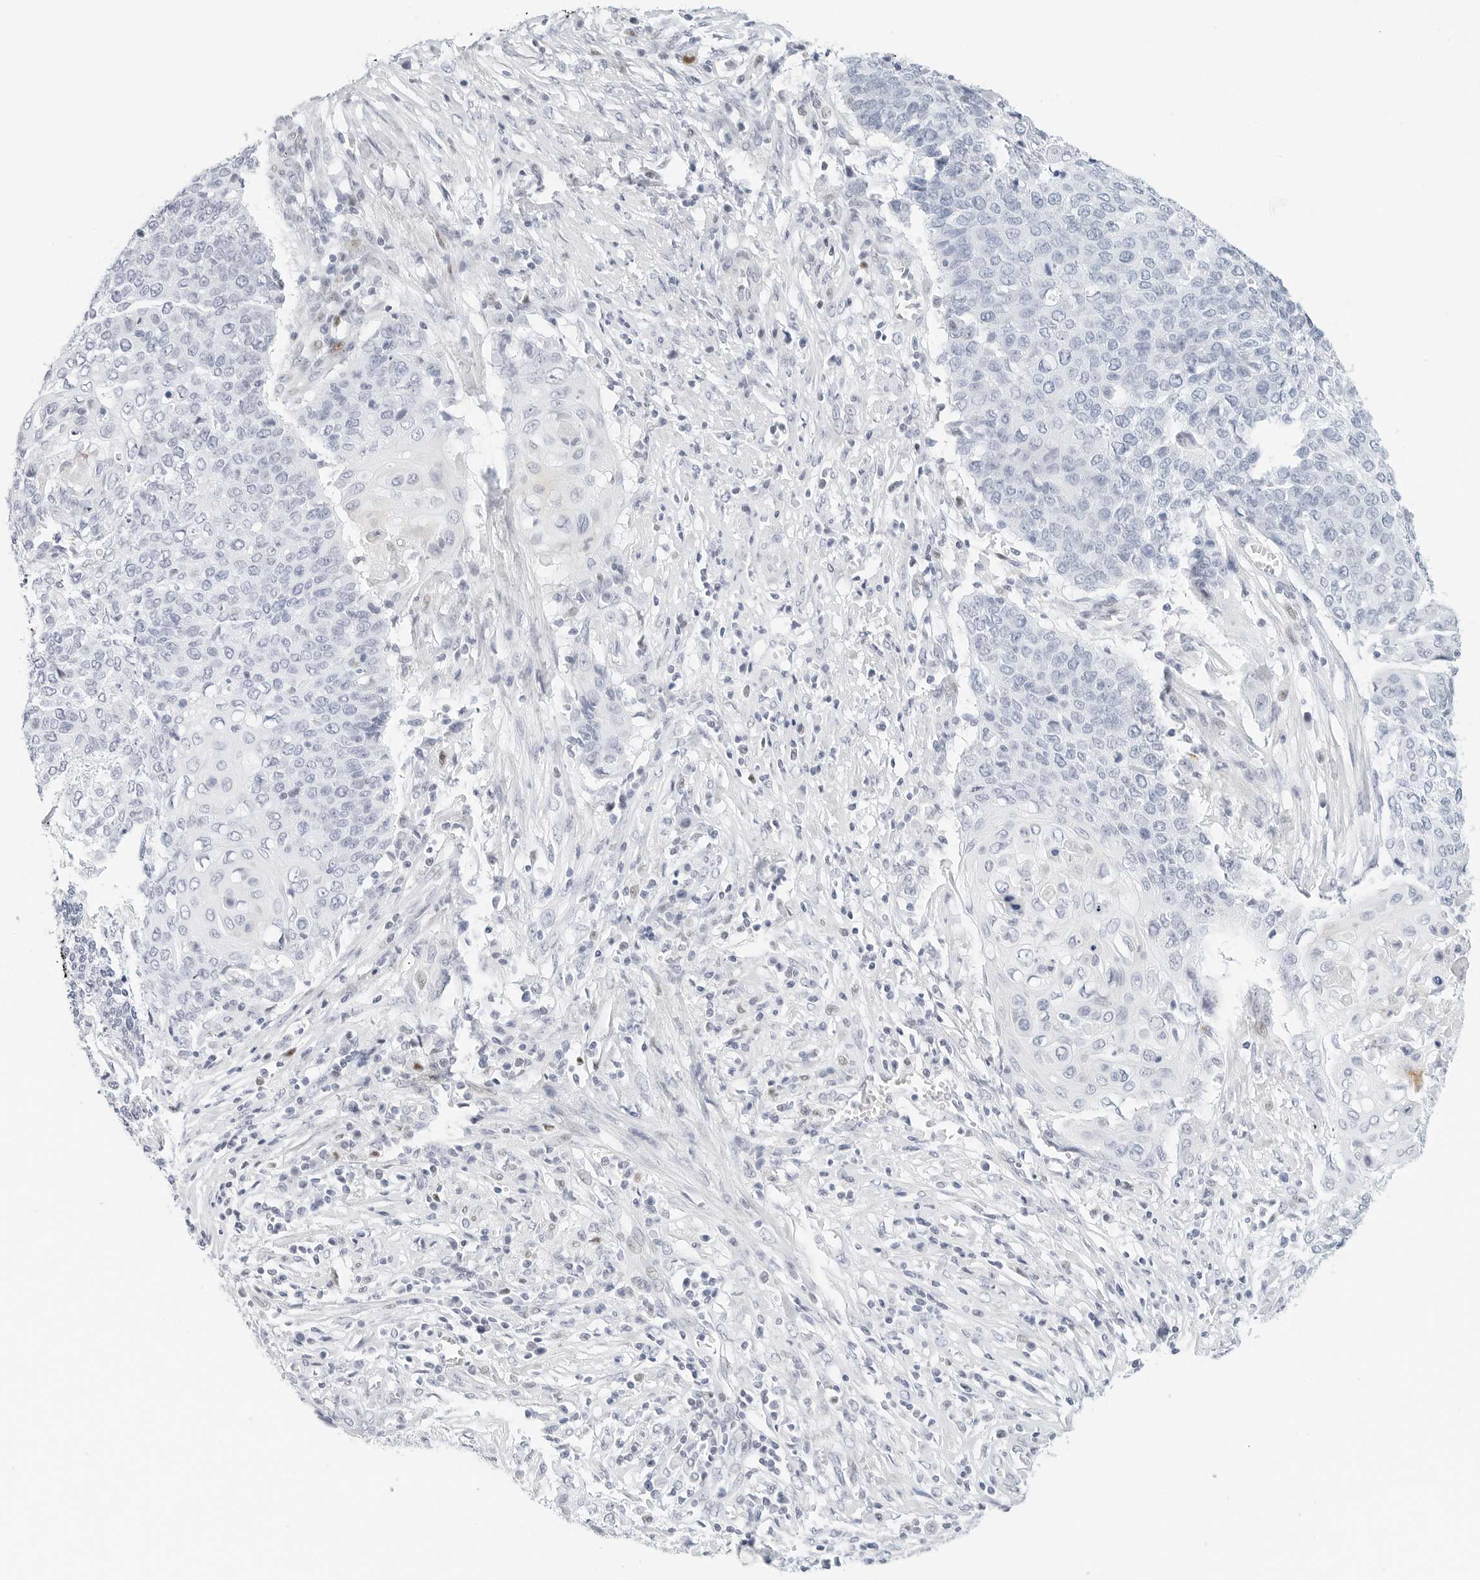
{"staining": {"intensity": "negative", "quantity": "none", "location": "none"}, "tissue": "cervical cancer", "cell_type": "Tumor cells", "image_type": "cancer", "snomed": [{"axis": "morphology", "description": "Squamous cell carcinoma, NOS"}, {"axis": "topography", "description": "Cervix"}], "caption": "Immunohistochemistry of cervical cancer (squamous cell carcinoma) displays no positivity in tumor cells.", "gene": "NTMT2", "patient": {"sex": "female", "age": 39}}